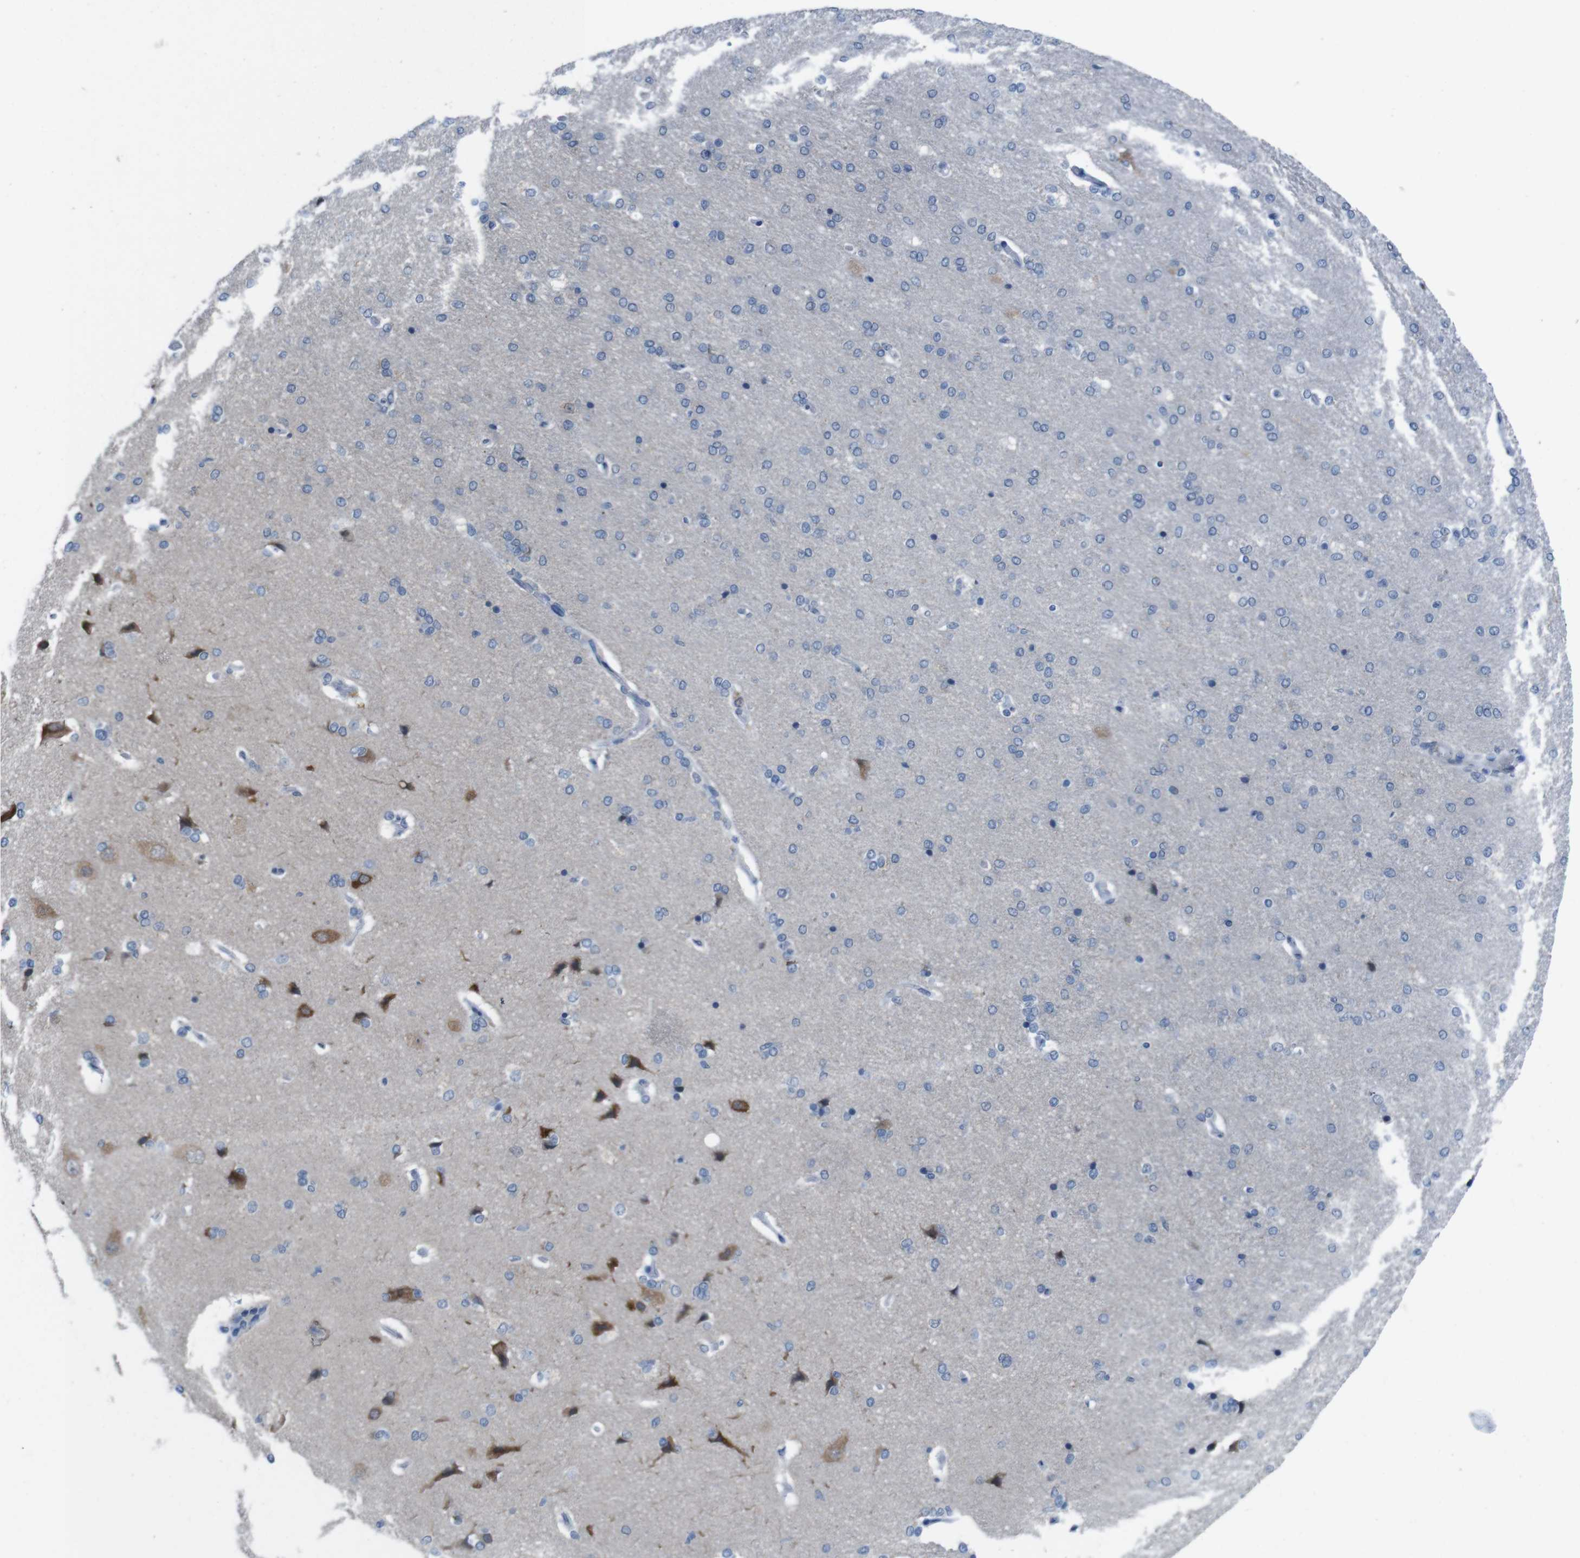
{"staining": {"intensity": "negative", "quantity": "none", "location": "none"}, "tissue": "cerebral cortex", "cell_type": "Endothelial cells", "image_type": "normal", "snomed": [{"axis": "morphology", "description": "Normal tissue, NOS"}, {"axis": "topography", "description": "Cerebral cortex"}], "caption": "DAB (3,3'-diaminobenzidine) immunohistochemical staining of unremarkable cerebral cortex displays no significant staining in endothelial cells. (Brightfield microscopy of DAB (3,3'-diaminobenzidine) immunohistochemistry (IHC) at high magnification).", "gene": "CDHR2", "patient": {"sex": "male", "age": 62}}